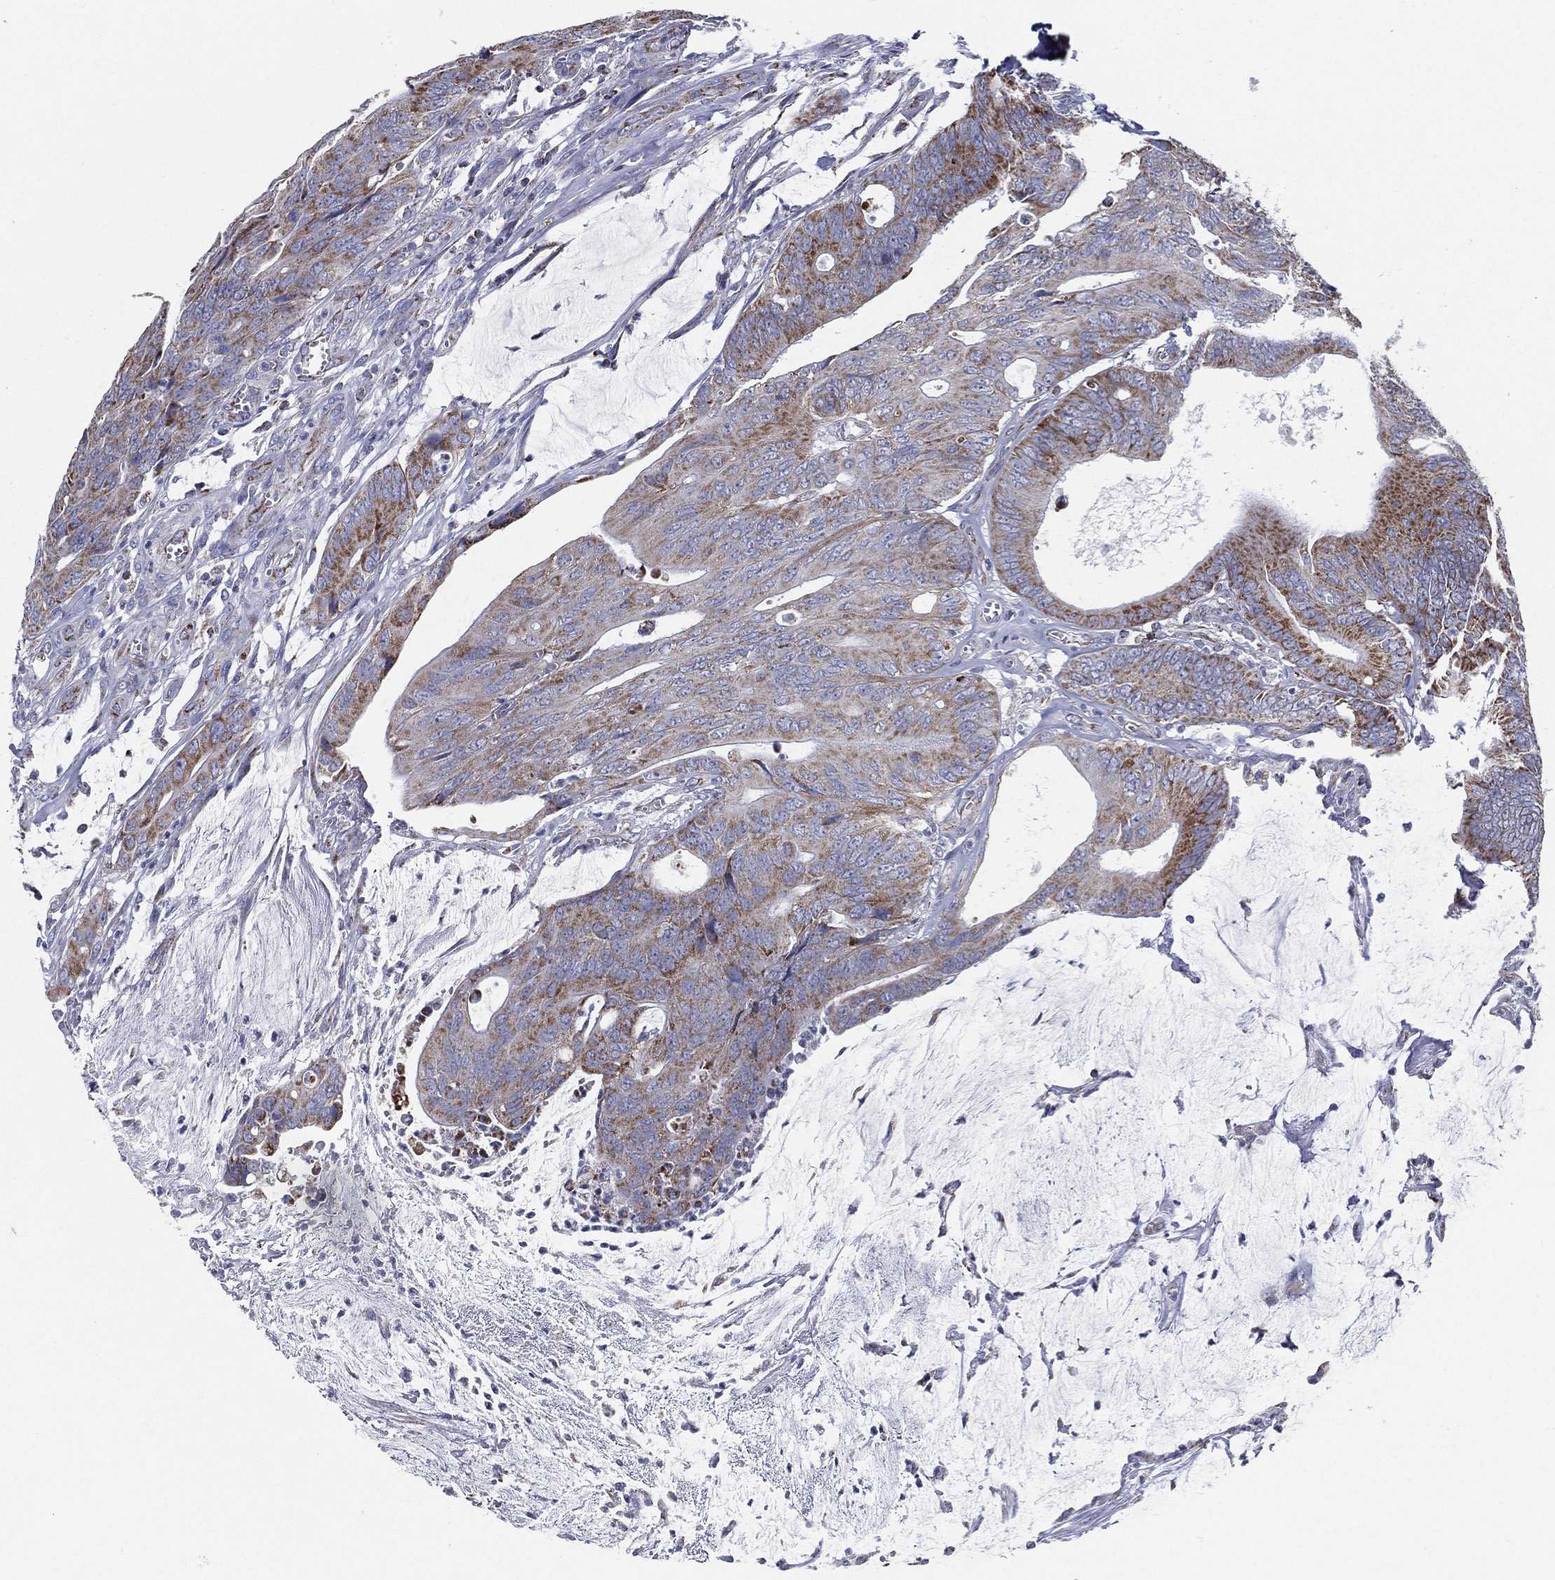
{"staining": {"intensity": "moderate", "quantity": "25%-75%", "location": "cytoplasmic/membranous"}, "tissue": "colorectal cancer", "cell_type": "Tumor cells", "image_type": "cancer", "snomed": [{"axis": "morphology", "description": "Normal tissue, NOS"}, {"axis": "morphology", "description": "Adenocarcinoma, NOS"}, {"axis": "topography", "description": "Colon"}], "caption": "A histopathology image of human colorectal cancer (adenocarcinoma) stained for a protein demonstrates moderate cytoplasmic/membranous brown staining in tumor cells. (DAB (3,3'-diaminobenzidine) IHC, brown staining for protein, blue staining for nuclei).", "gene": "SFXN1", "patient": {"sex": "male", "age": 65}}